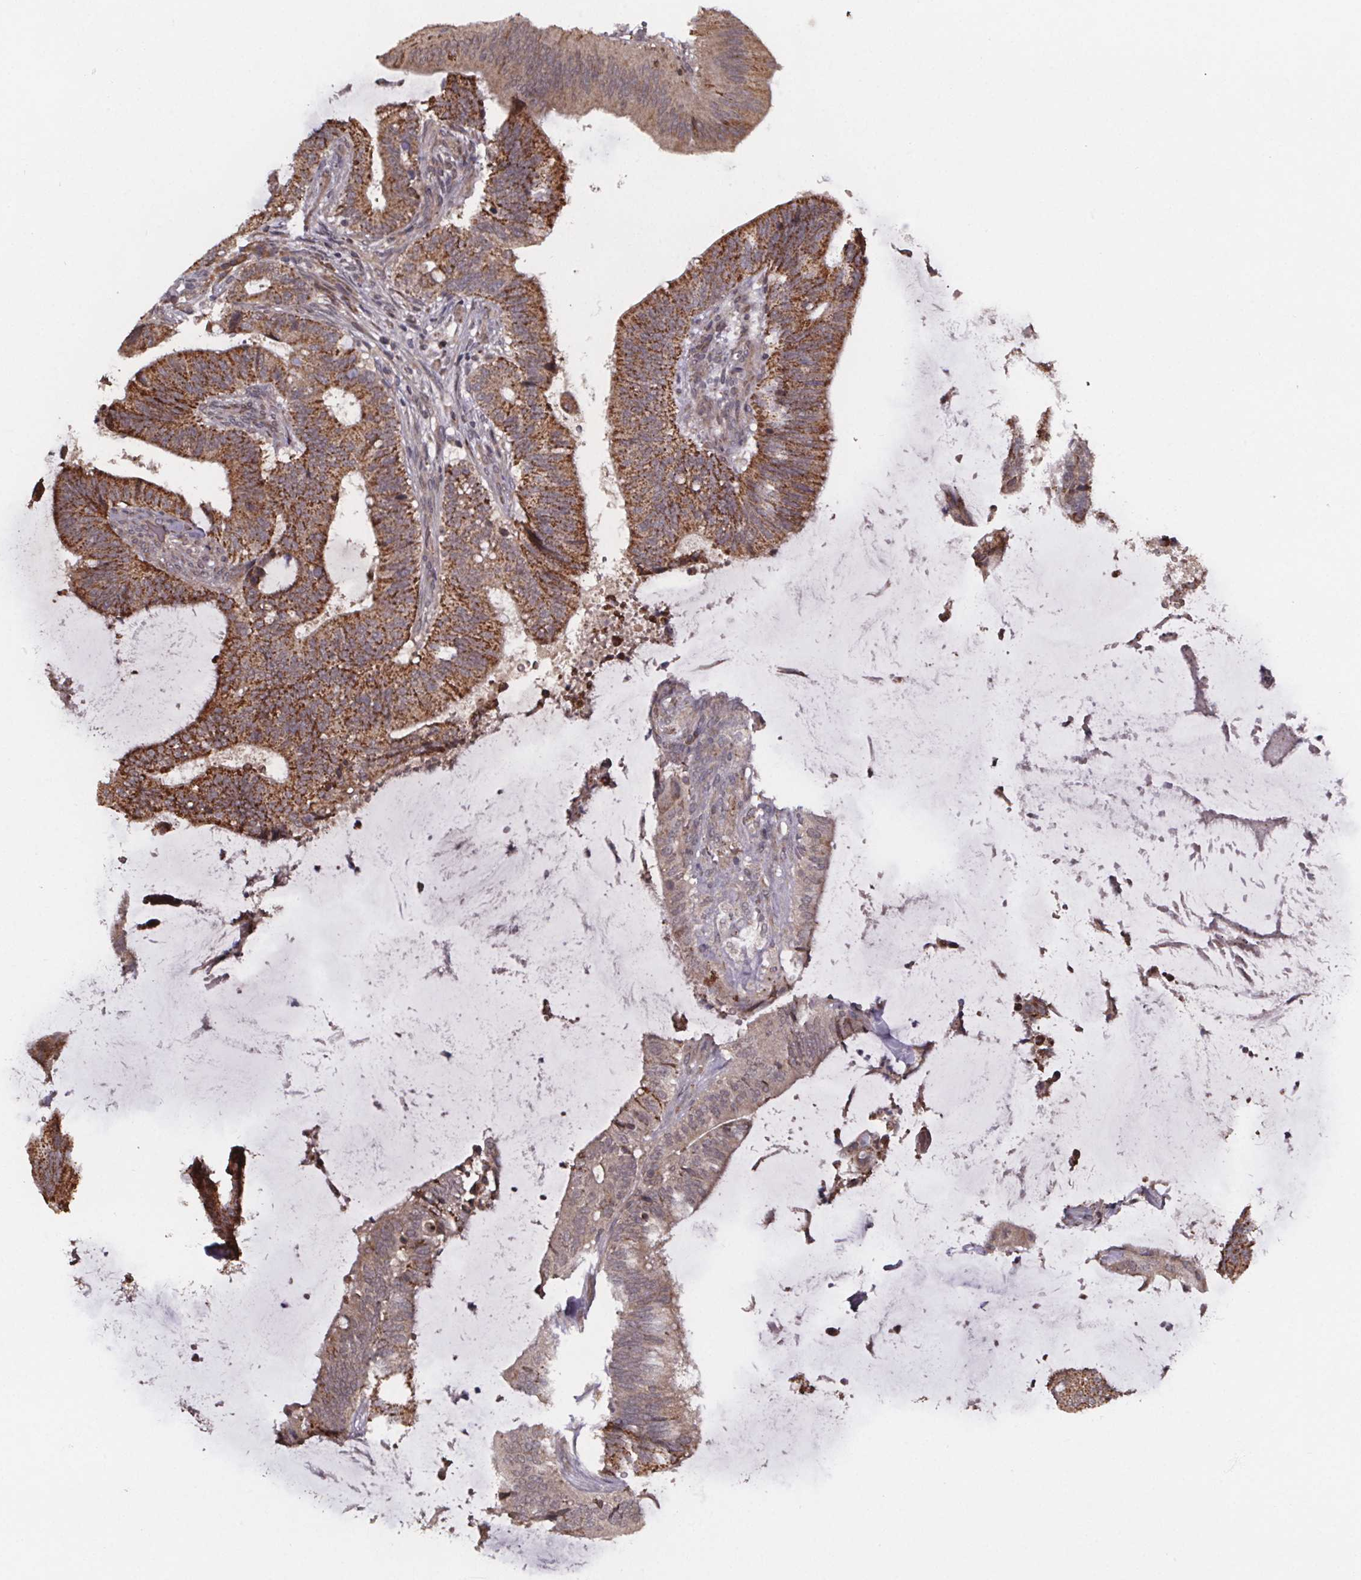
{"staining": {"intensity": "moderate", "quantity": ">75%", "location": "cytoplasmic/membranous"}, "tissue": "colorectal cancer", "cell_type": "Tumor cells", "image_type": "cancer", "snomed": [{"axis": "morphology", "description": "Adenocarcinoma, NOS"}, {"axis": "topography", "description": "Colon"}], "caption": "This is a histology image of IHC staining of adenocarcinoma (colorectal), which shows moderate staining in the cytoplasmic/membranous of tumor cells.", "gene": "SAT1", "patient": {"sex": "female", "age": 43}}